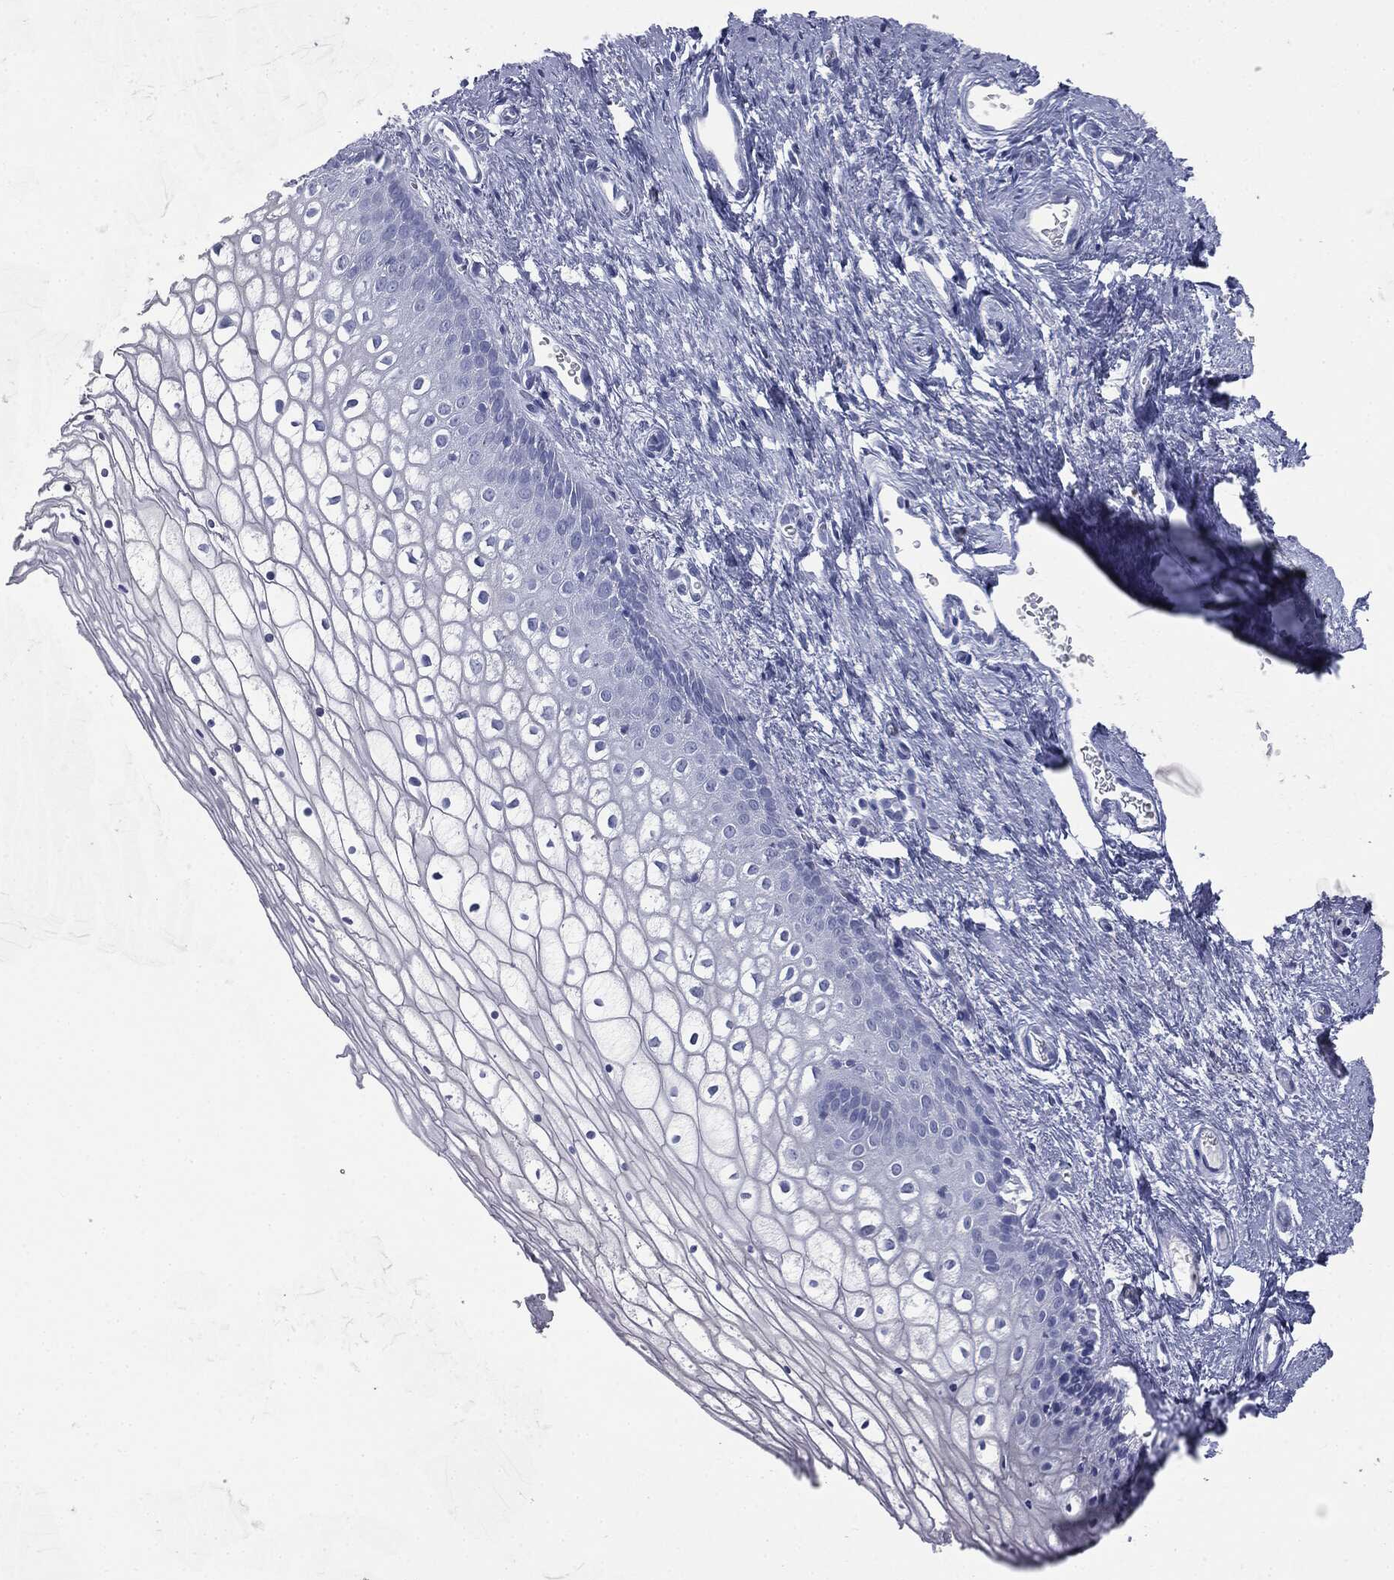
{"staining": {"intensity": "negative", "quantity": "none", "location": "none"}, "tissue": "vagina", "cell_type": "Squamous epithelial cells", "image_type": "normal", "snomed": [{"axis": "morphology", "description": "Normal tissue, NOS"}, {"axis": "topography", "description": "Vagina"}], "caption": "The image demonstrates no staining of squamous epithelial cells in benign vagina.", "gene": "ATP2A1", "patient": {"sex": "female", "age": 32}}